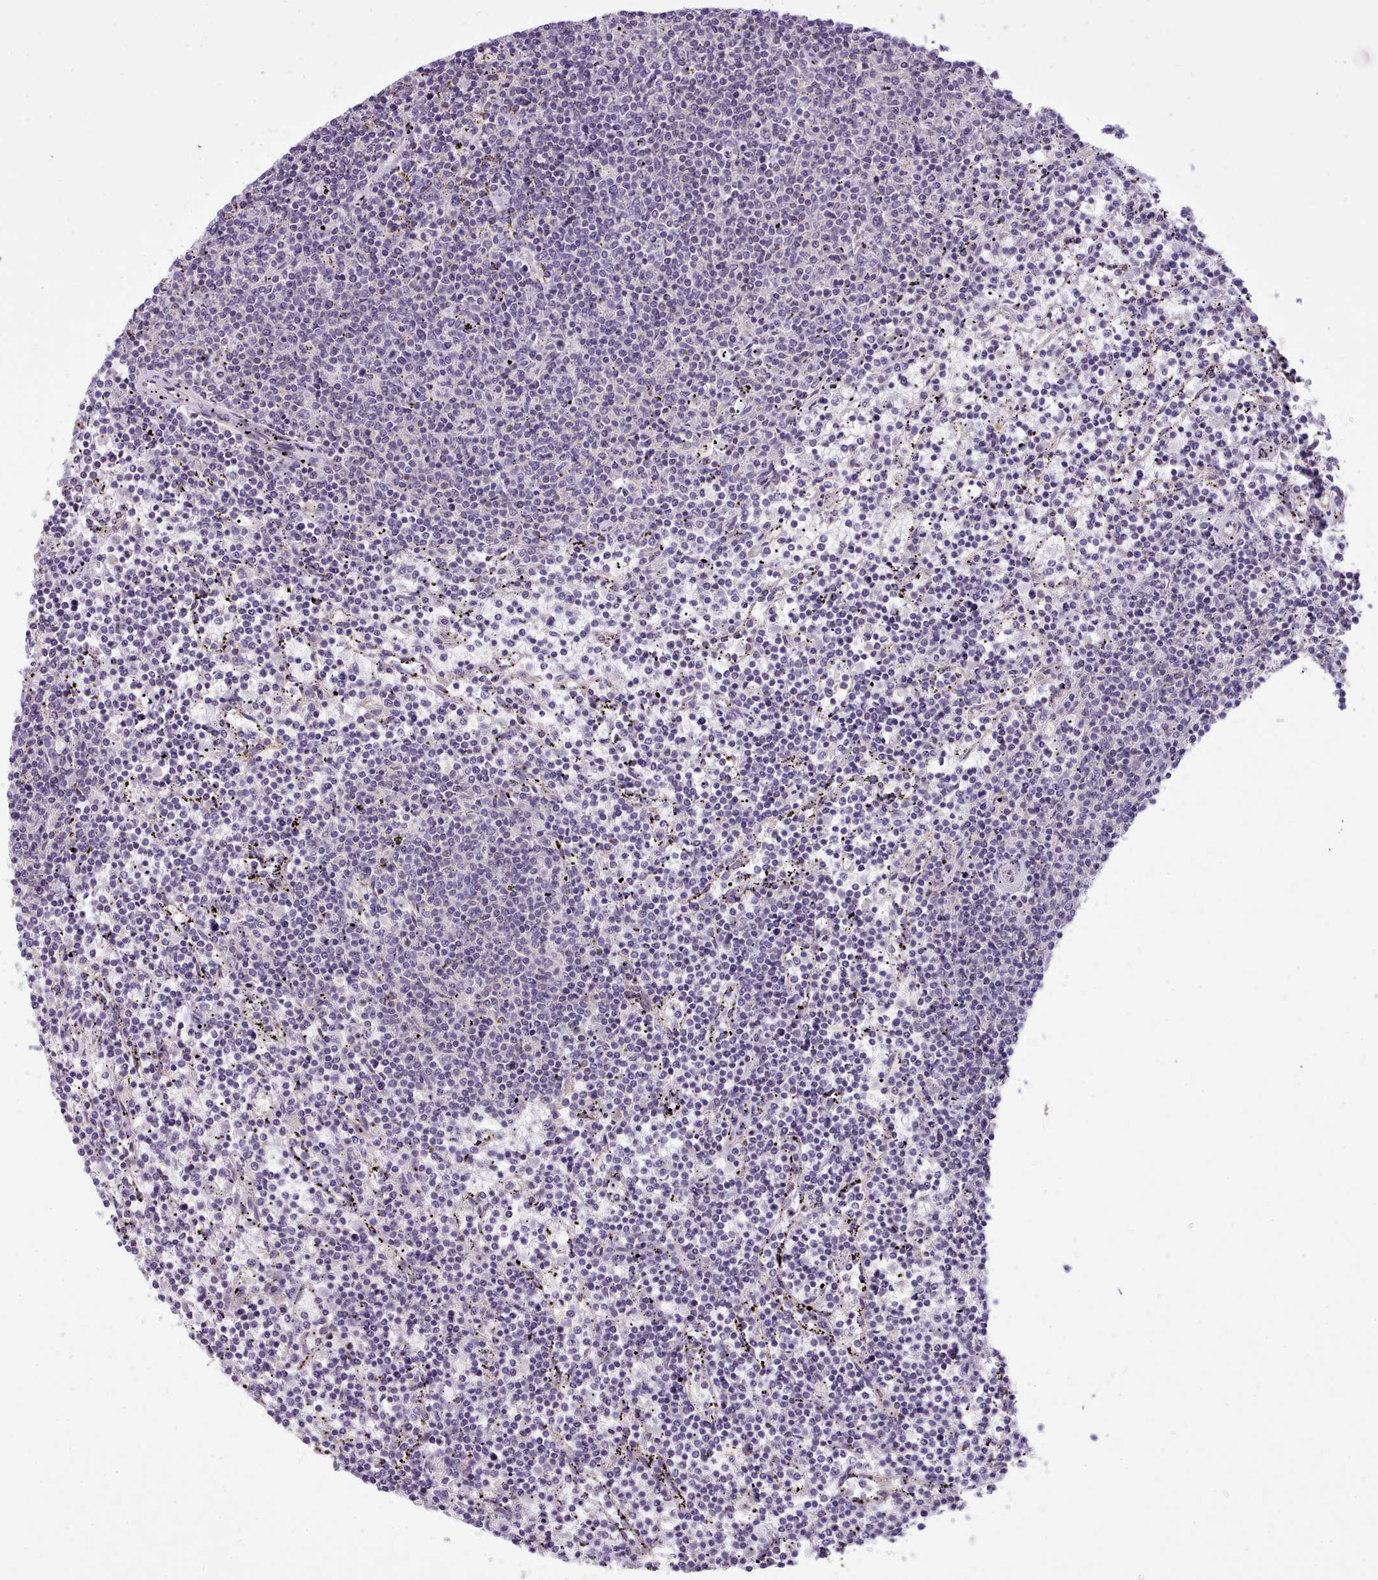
{"staining": {"intensity": "negative", "quantity": "none", "location": "none"}, "tissue": "lymphoma", "cell_type": "Tumor cells", "image_type": "cancer", "snomed": [{"axis": "morphology", "description": "Malignant lymphoma, non-Hodgkin's type, Low grade"}, {"axis": "topography", "description": "Spleen"}], "caption": "Human low-grade malignant lymphoma, non-Hodgkin's type stained for a protein using immunohistochemistry (IHC) displays no expression in tumor cells.", "gene": "CYP2A13", "patient": {"sex": "female", "age": 50}}